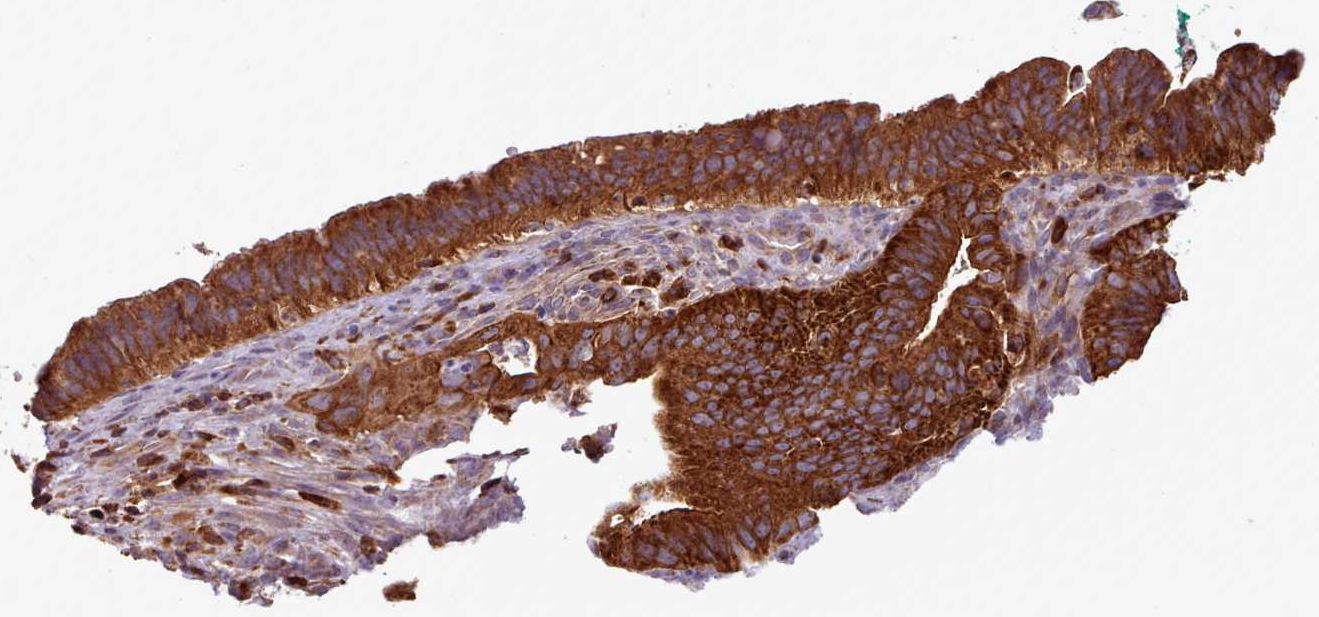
{"staining": {"intensity": "strong", "quantity": ">75%", "location": "cytoplasmic/membranous"}, "tissue": "cervical cancer", "cell_type": "Tumor cells", "image_type": "cancer", "snomed": [{"axis": "morphology", "description": "Adenocarcinoma, NOS"}, {"axis": "topography", "description": "Cervix"}], "caption": "Immunohistochemistry (IHC) (DAB) staining of human adenocarcinoma (cervical) demonstrates strong cytoplasmic/membranous protein staining in approximately >75% of tumor cells. (Brightfield microscopy of DAB IHC at high magnification).", "gene": "CRYBG1", "patient": {"sex": "female", "age": 42}}